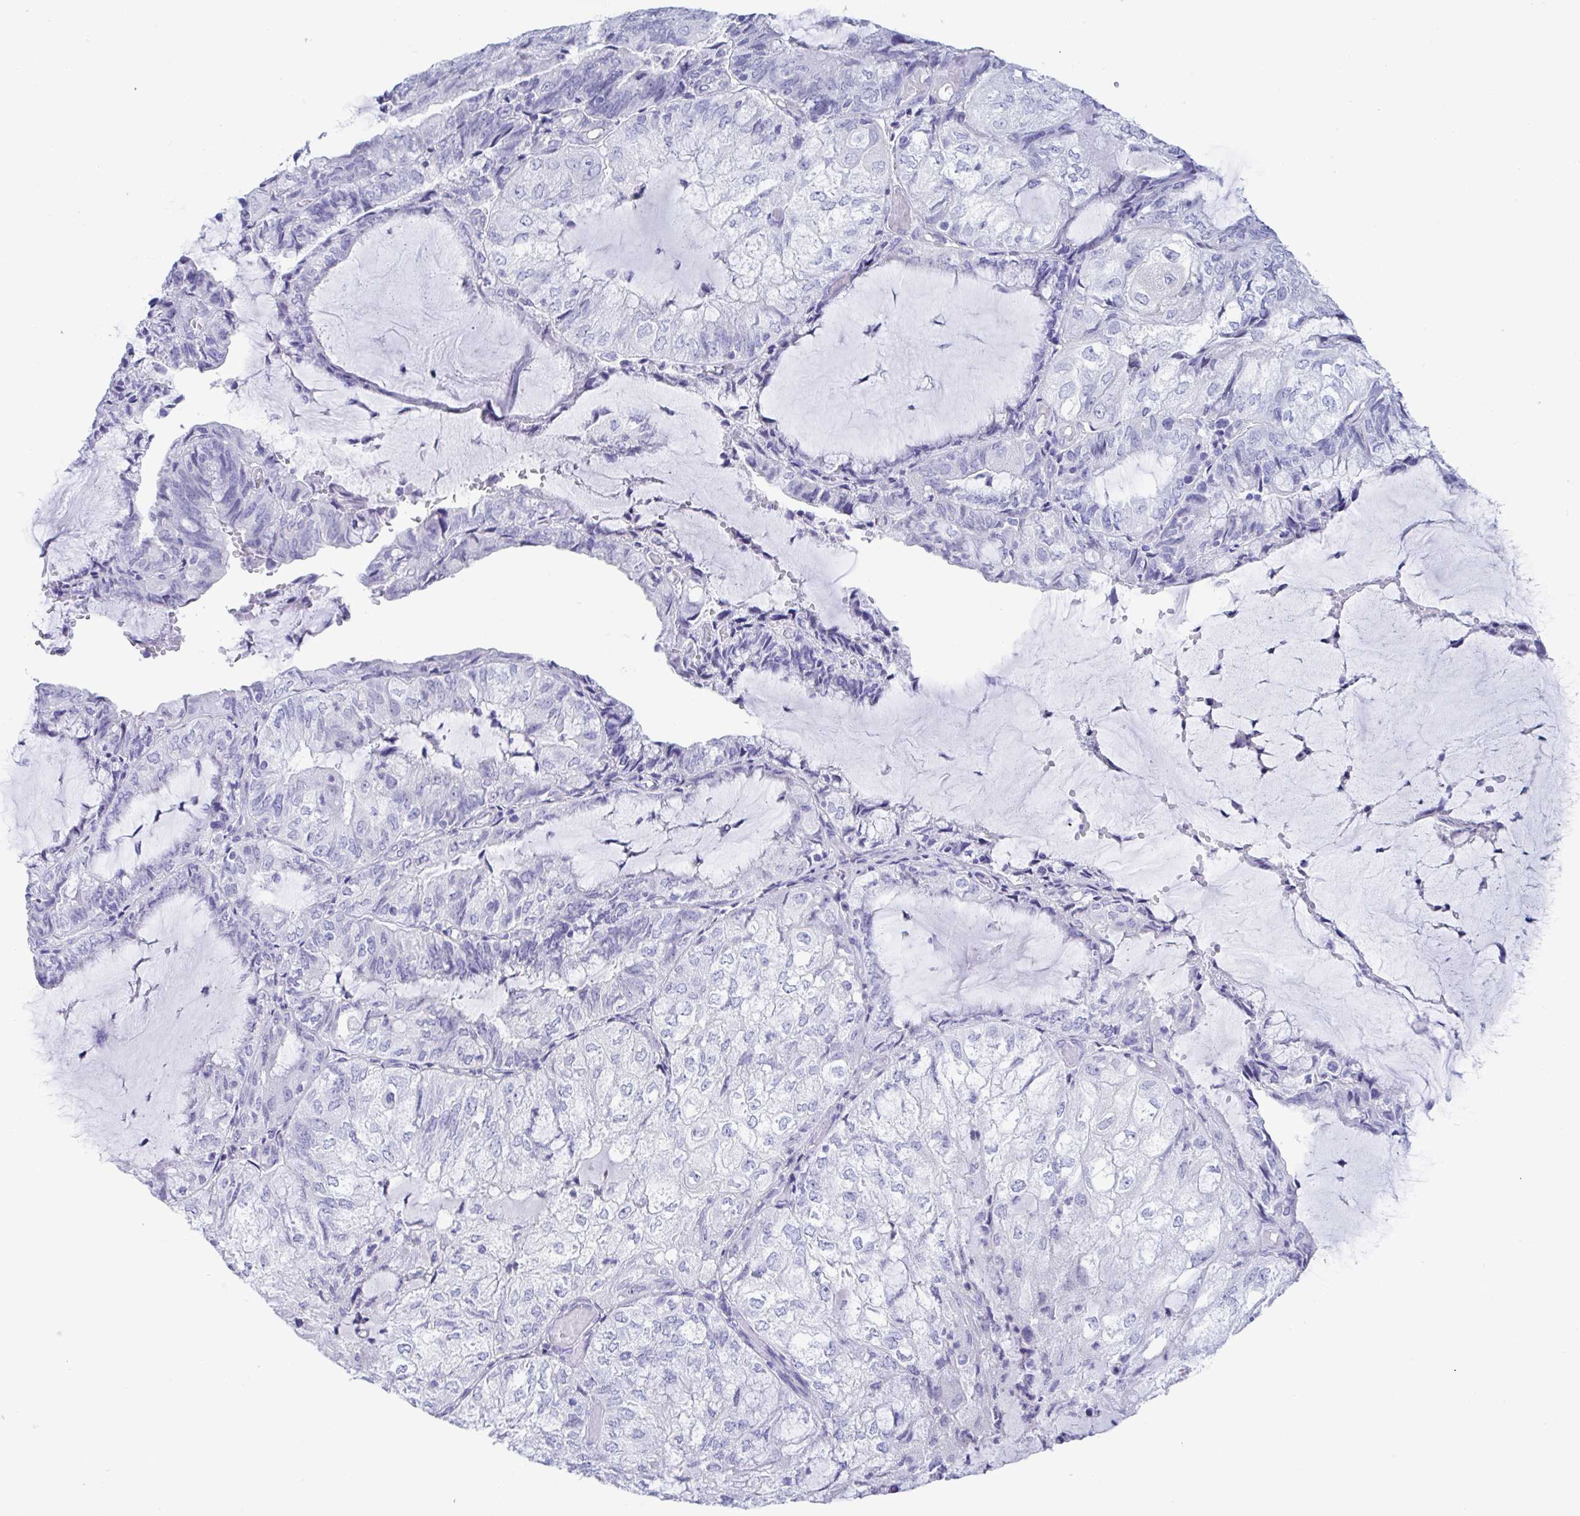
{"staining": {"intensity": "negative", "quantity": "none", "location": "none"}, "tissue": "endometrial cancer", "cell_type": "Tumor cells", "image_type": "cancer", "snomed": [{"axis": "morphology", "description": "Adenocarcinoma, NOS"}, {"axis": "topography", "description": "Endometrium"}], "caption": "This photomicrograph is of endometrial cancer stained with immunohistochemistry to label a protein in brown with the nuclei are counter-stained blue. There is no expression in tumor cells.", "gene": "CDX4", "patient": {"sex": "female", "age": 81}}